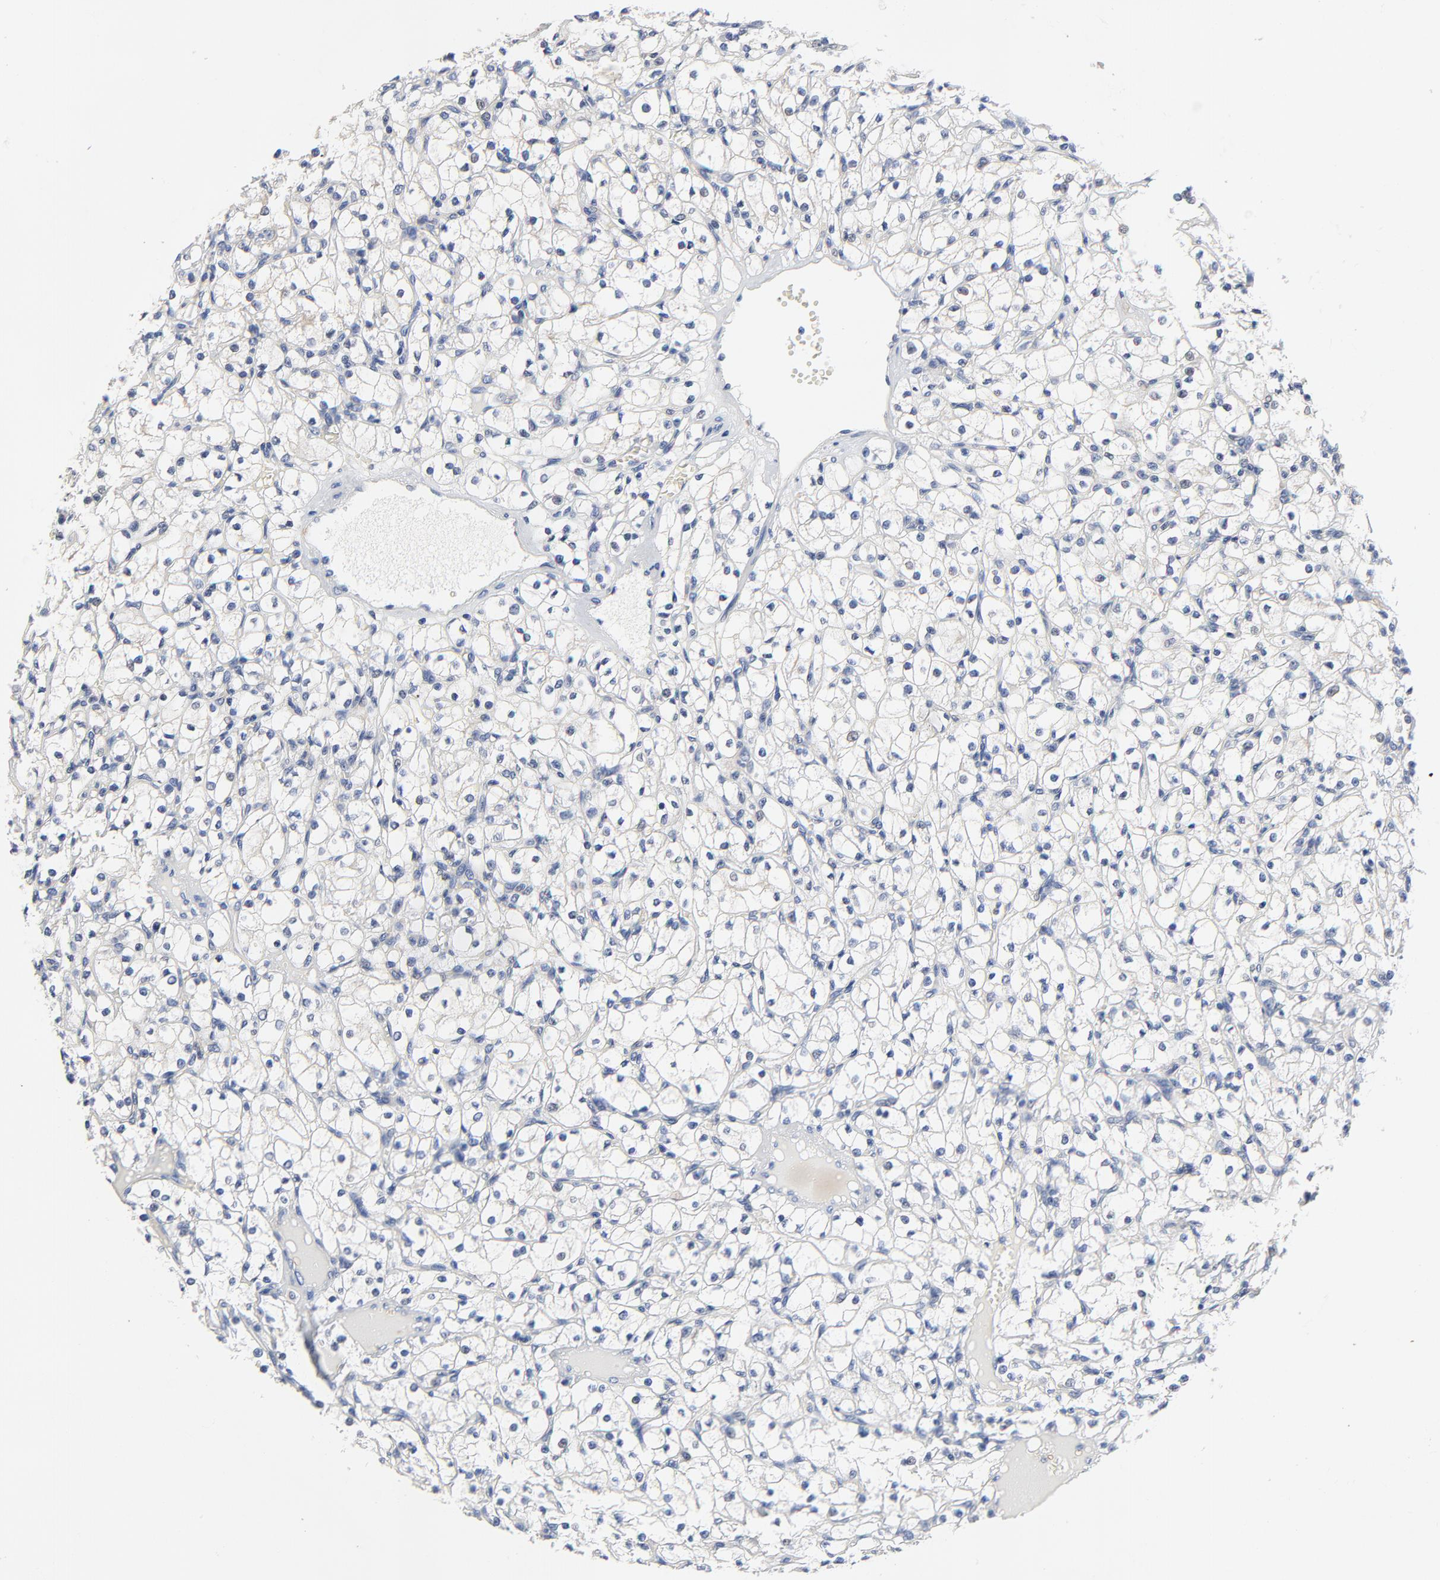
{"staining": {"intensity": "negative", "quantity": "none", "location": "none"}, "tissue": "renal cancer", "cell_type": "Tumor cells", "image_type": "cancer", "snomed": [{"axis": "morphology", "description": "Adenocarcinoma, NOS"}, {"axis": "topography", "description": "Kidney"}], "caption": "The histopathology image shows no significant positivity in tumor cells of adenocarcinoma (renal).", "gene": "VAV2", "patient": {"sex": "male", "age": 61}}